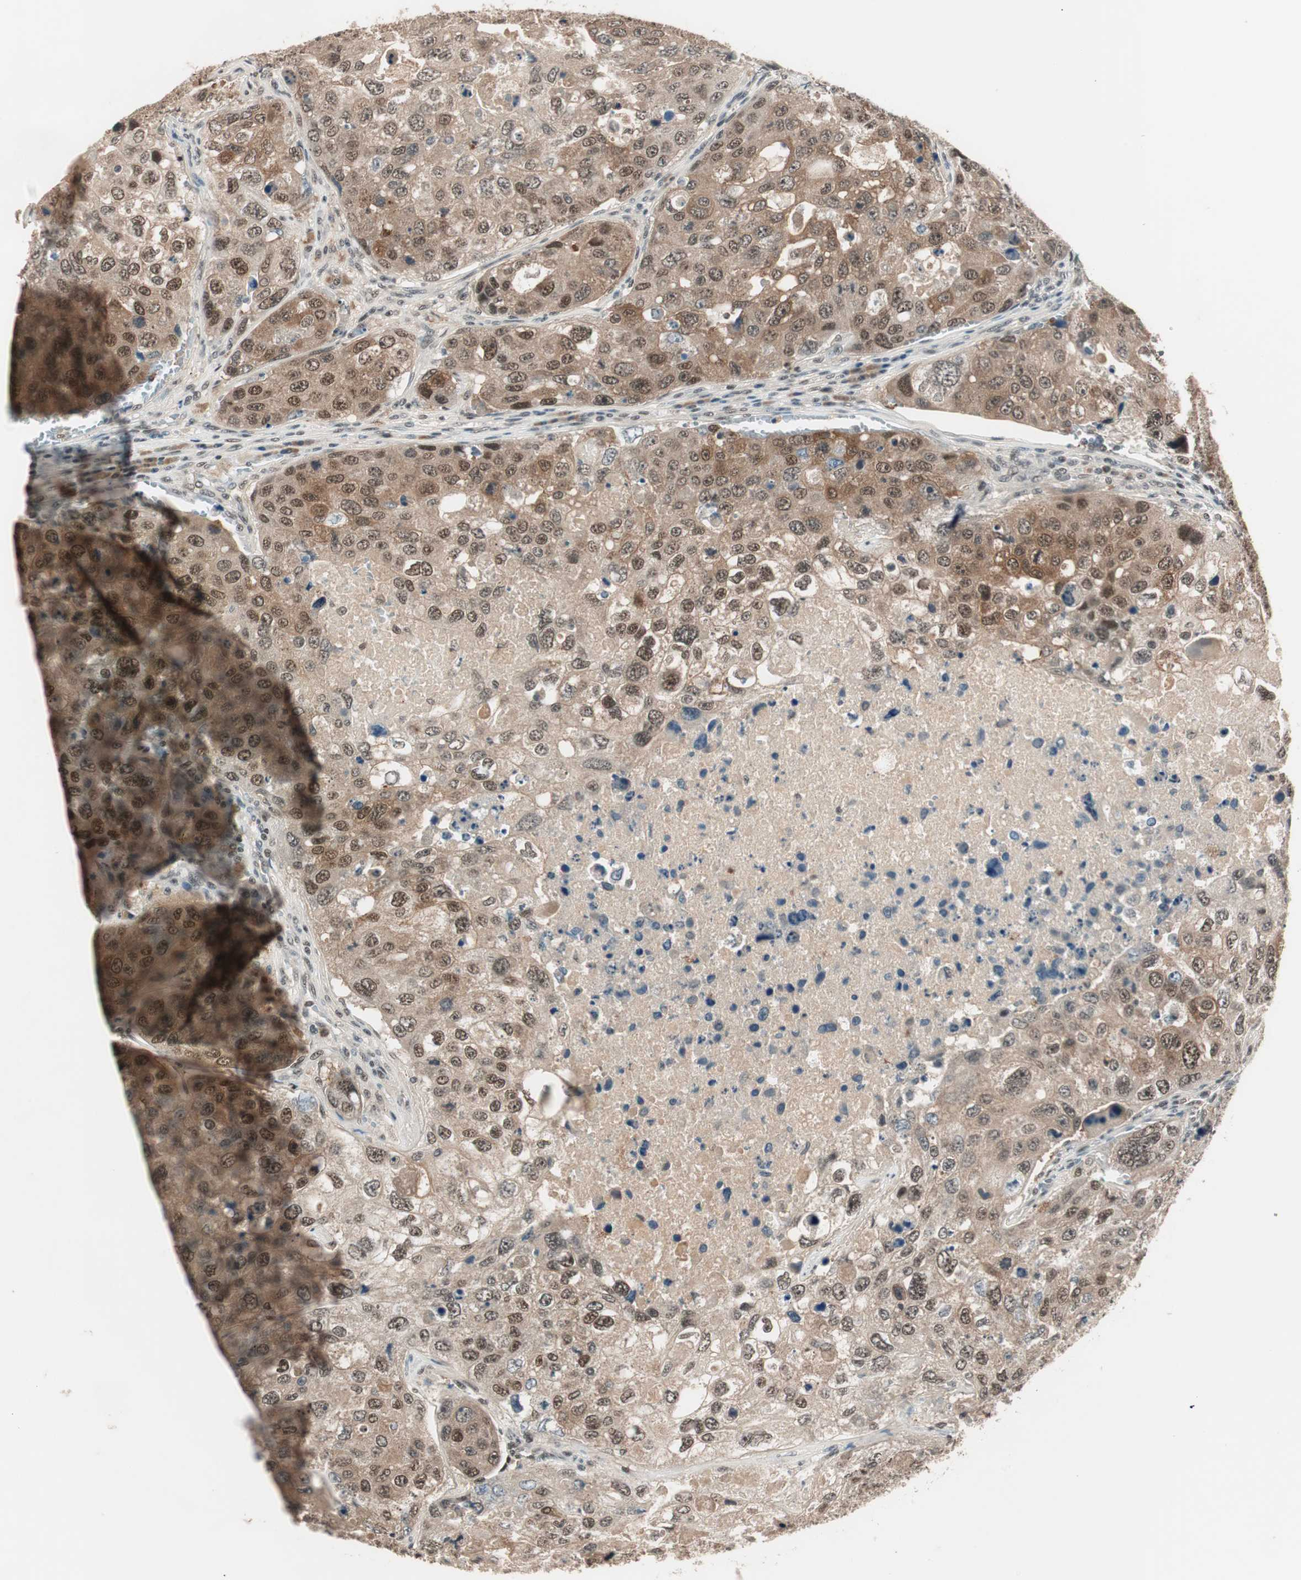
{"staining": {"intensity": "moderate", "quantity": ">75%", "location": "cytoplasmic/membranous"}, "tissue": "urothelial cancer", "cell_type": "Tumor cells", "image_type": "cancer", "snomed": [{"axis": "morphology", "description": "Urothelial carcinoma, High grade"}, {"axis": "topography", "description": "Lymph node"}, {"axis": "topography", "description": "Urinary bladder"}], "caption": "This is an image of immunohistochemistry (IHC) staining of urothelial carcinoma (high-grade), which shows moderate staining in the cytoplasmic/membranous of tumor cells.", "gene": "NFRKB", "patient": {"sex": "male", "age": 51}}